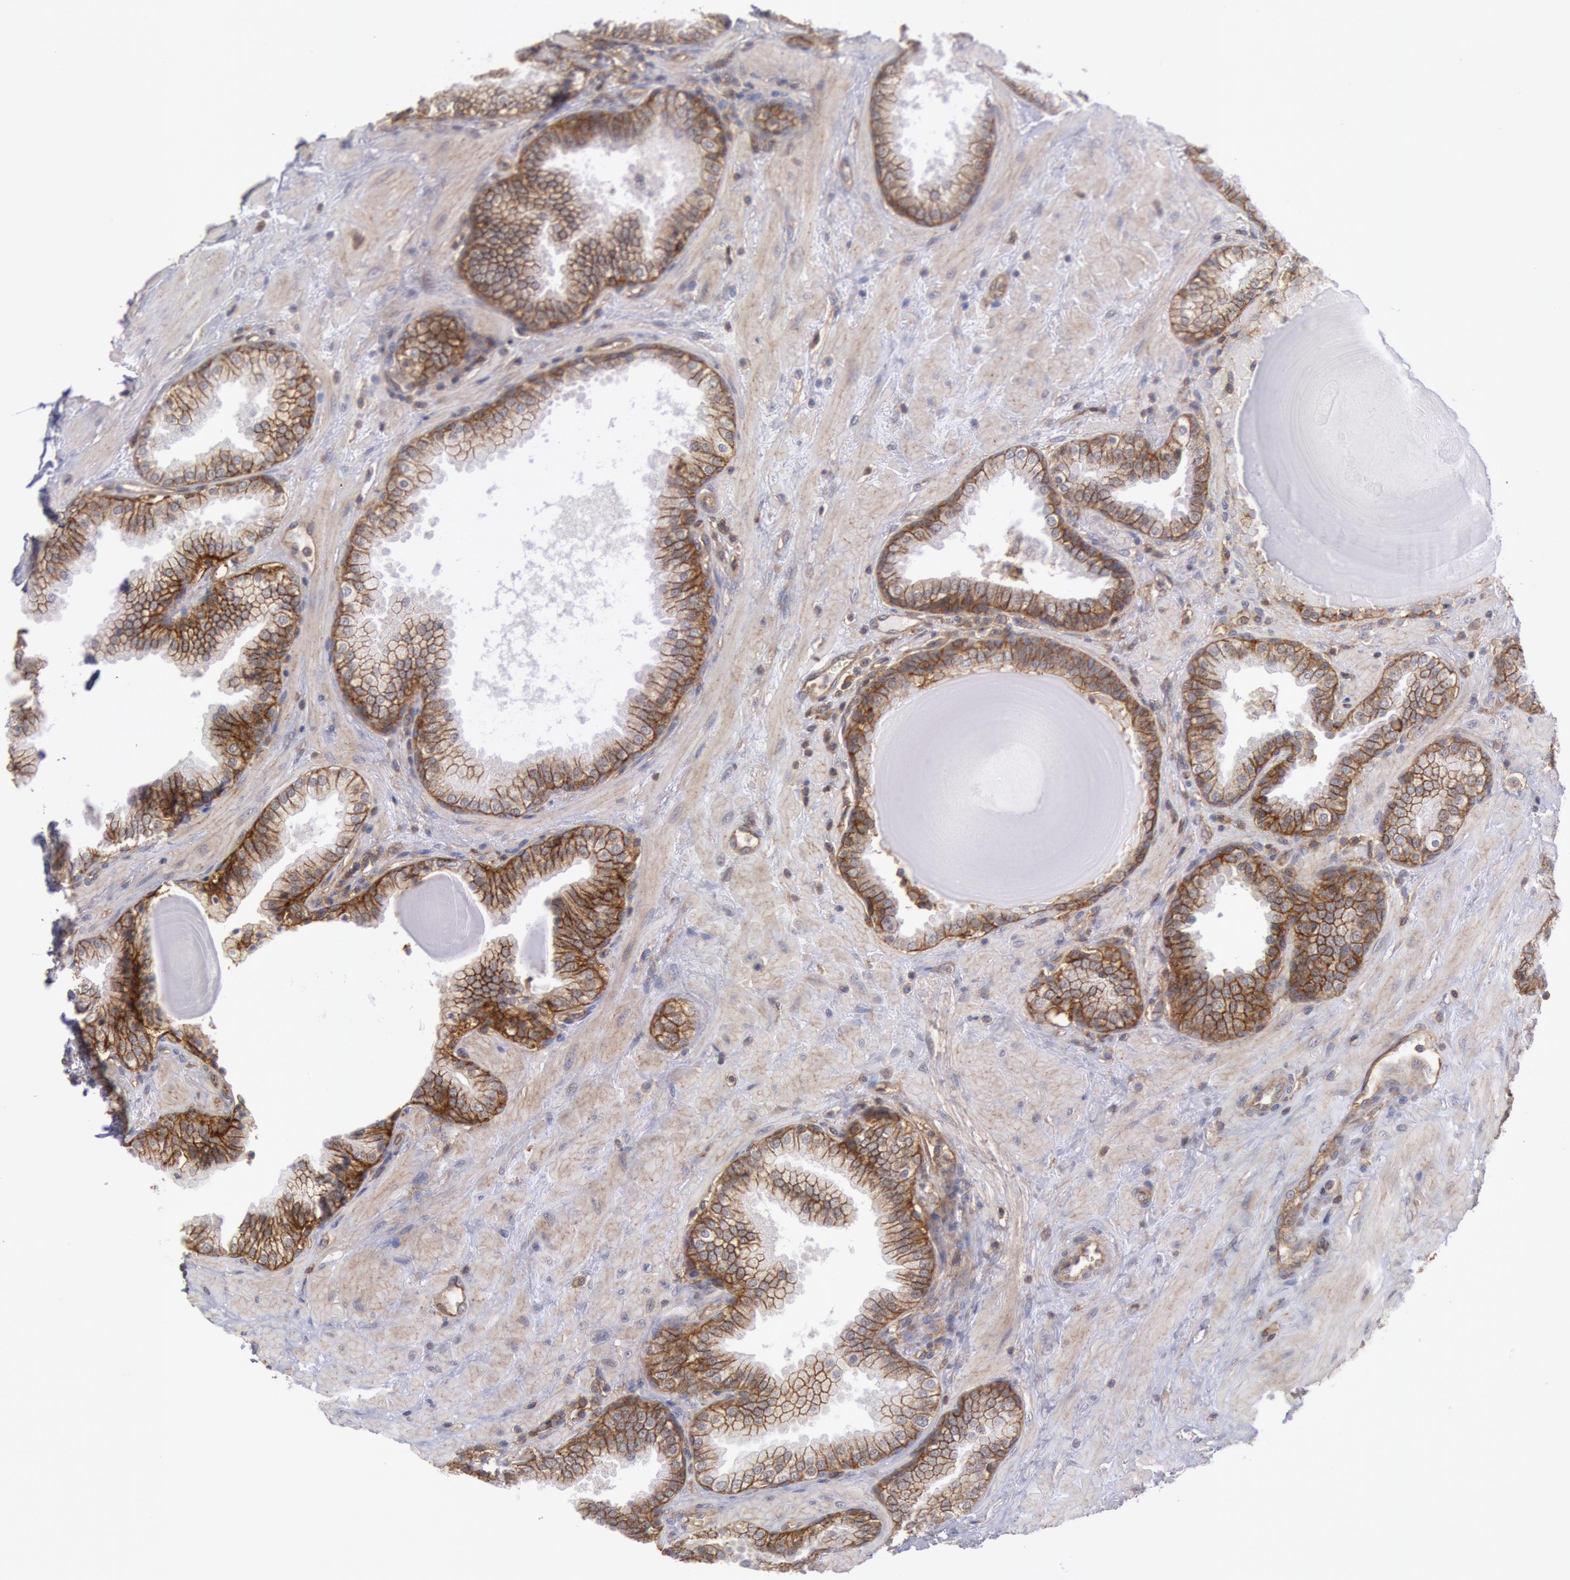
{"staining": {"intensity": "strong", "quantity": ">75%", "location": "cytoplasmic/membranous"}, "tissue": "prostate", "cell_type": "Glandular cells", "image_type": "normal", "snomed": [{"axis": "morphology", "description": "Normal tissue, NOS"}, {"axis": "topography", "description": "Prostate"}], "caption": "Unremarkable prostate reveals strong cytoplasmic/membranous staining in about >75% of glandular cells The staining is performed using DAB brown chromogen to label protein expression. The nuclei are counter-stained blue using hematoxylin..", "gene": "STX4", "patient": {"sex": "male", "age": 51}}